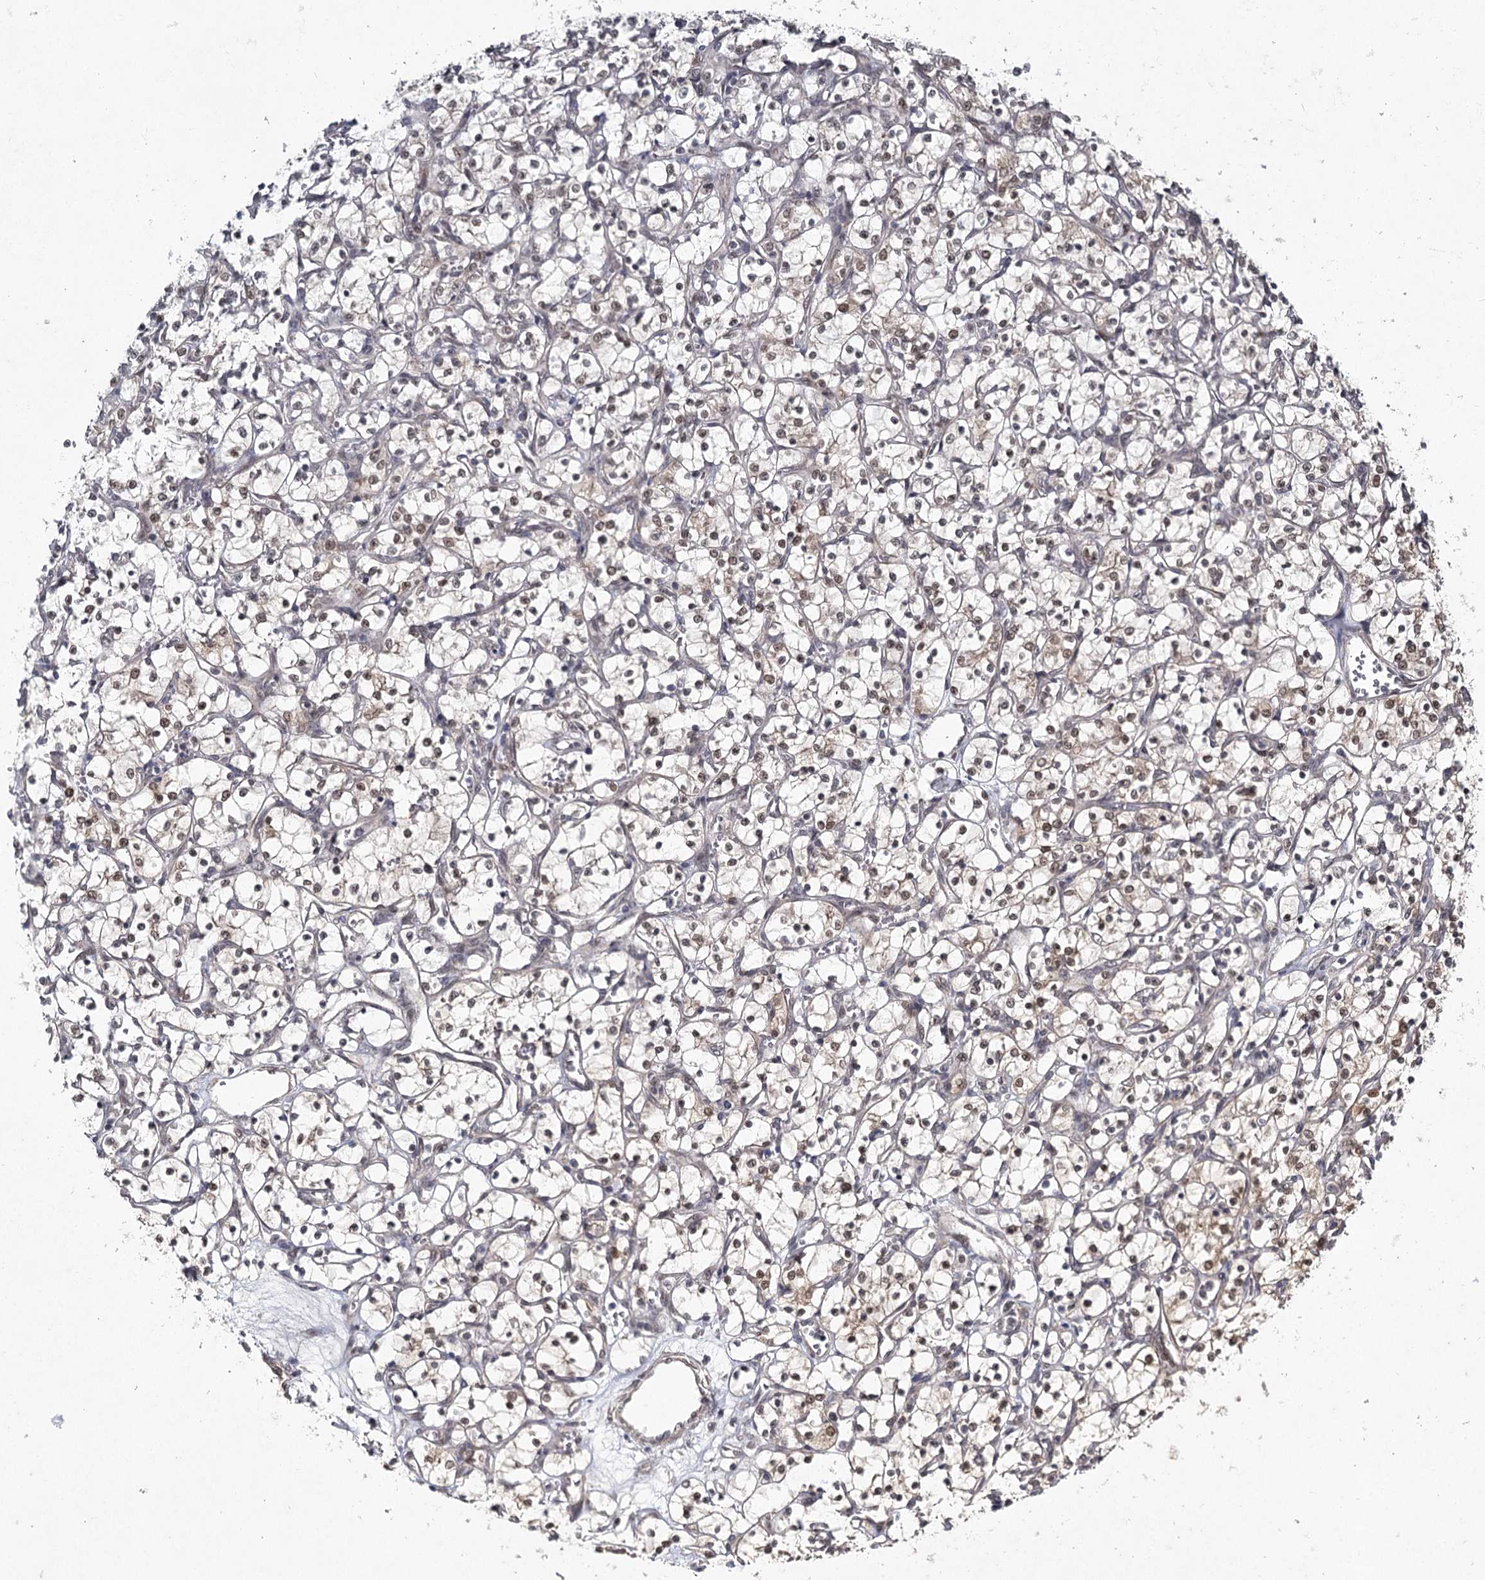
{"staining": {"intensity": "weak", "quantity": "<25%", "location": "nuclear"}, "tissue": "renal cancer", "cell_type": "Tumor cells", "image_type": "cancer", "snomed": [{"axis": "morphology", "description": "Adenocarcinoma, NOS"}, {"axis": "topography", "description": "Kidney"}], "caption": "Immunohistochemical staining of human adenocarcinoma (renal) exhibits no significant staining in tumor cells. The staining is performed using DAB (3,3'-diaminobenzidine) brown chromogen with nuclei counter-stained in using hematoxylin.", "gene": "DCUN1D4", "patient": {"sex": "female", "age": 69}}